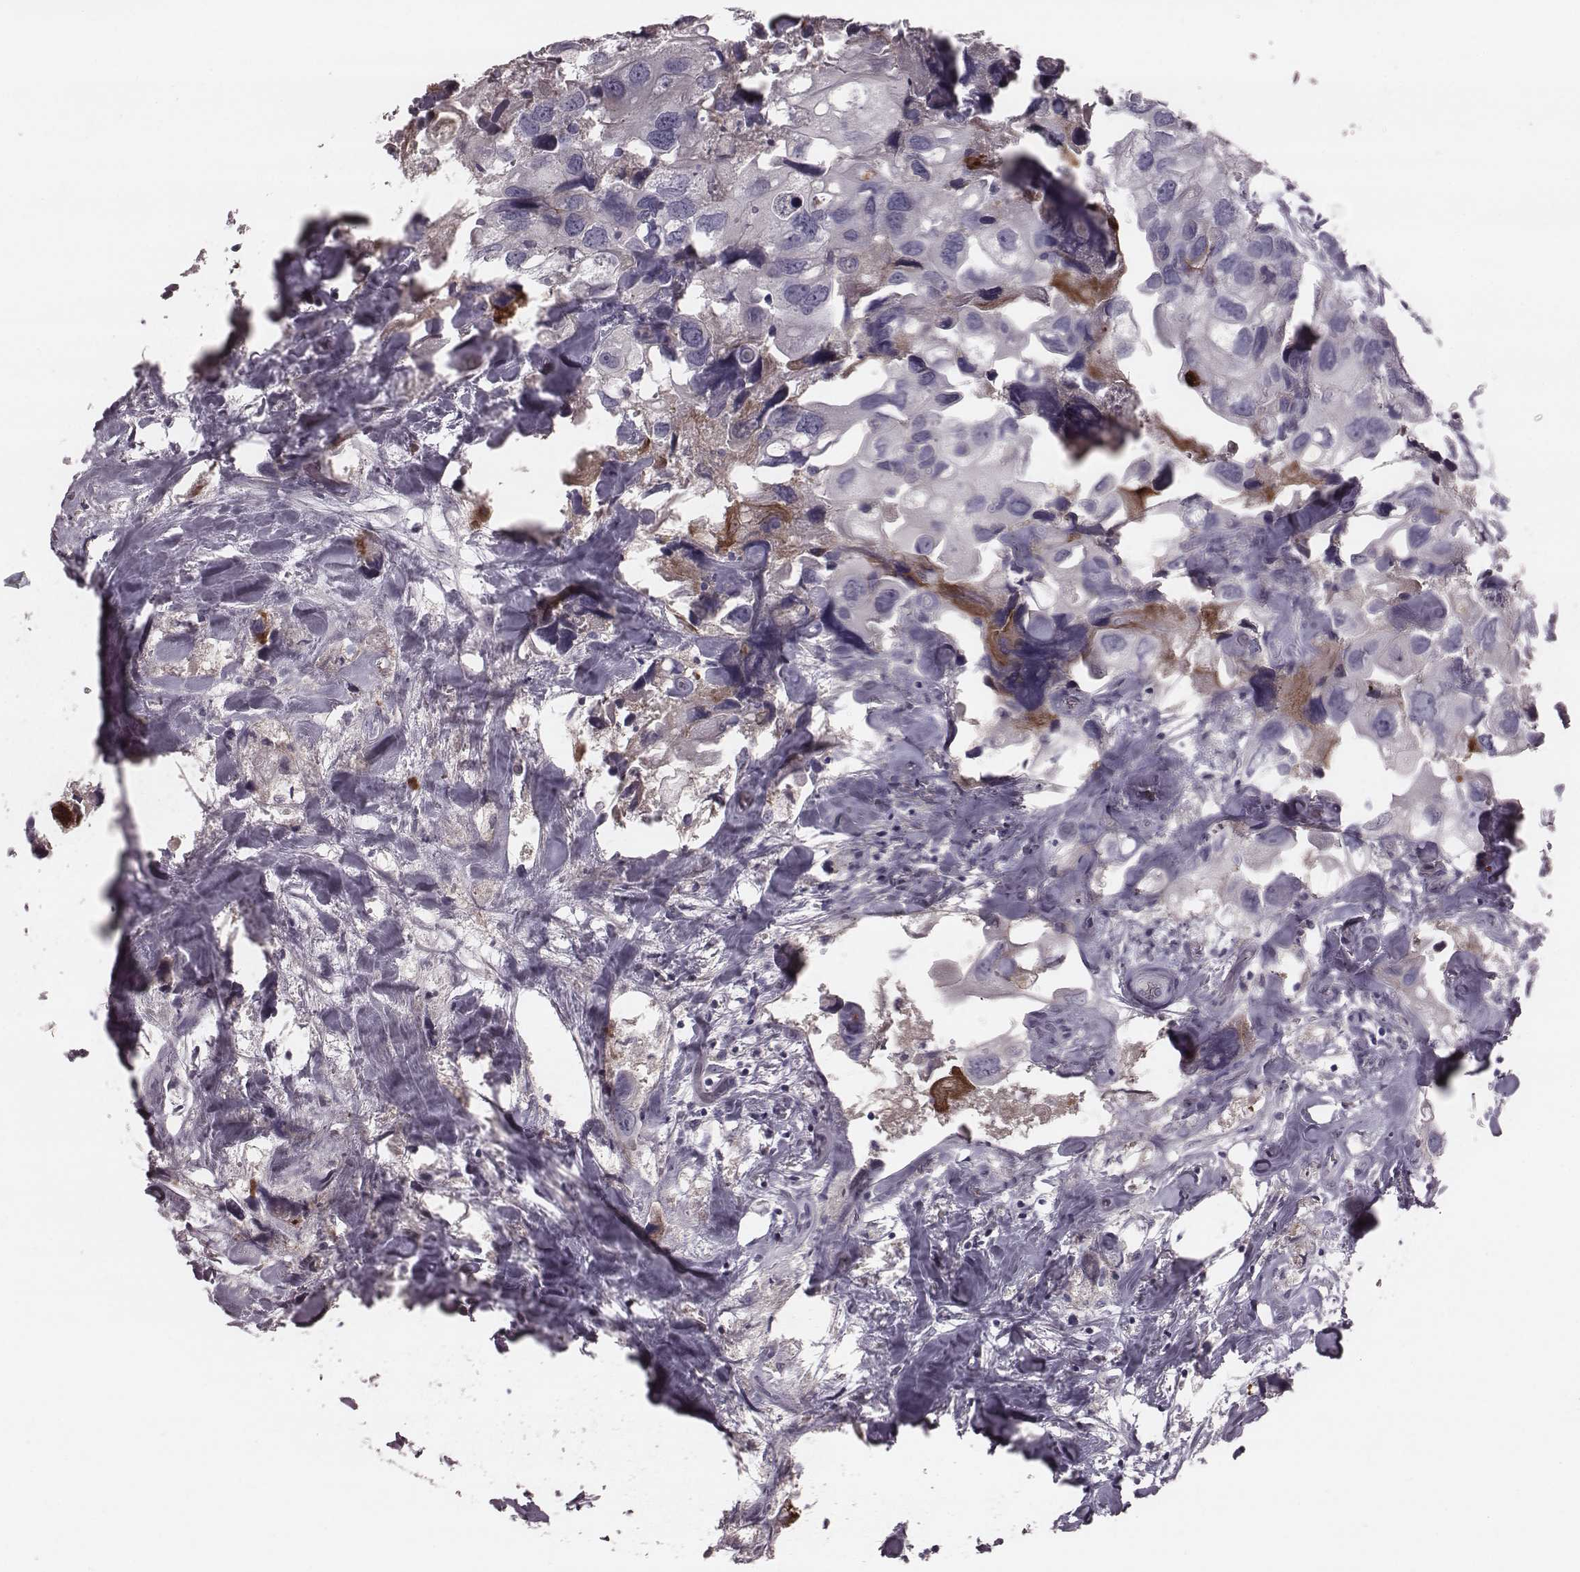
{"staining": {"intensity": "negative", "quantity": "none", "location": "none"}, "tissue": "urothelial cancer", "cell_type": "Tumor cells", "image_type": "cancer", "snomed": [{"axis": "morphology", "description": "Urothelial carcinoma, High grade"}, {"axis": "topography", "description": "Urinary bladder"}], "caption": "High magnification brightfield microscopy of urothelial carcinoma (high-grade) stained with DAB (brown) and counterstained with hematoxylin (blue): tumor cells show no significant staining.", "gene": "SMIM24", "patient": {"sex": "male", "age": 59}}